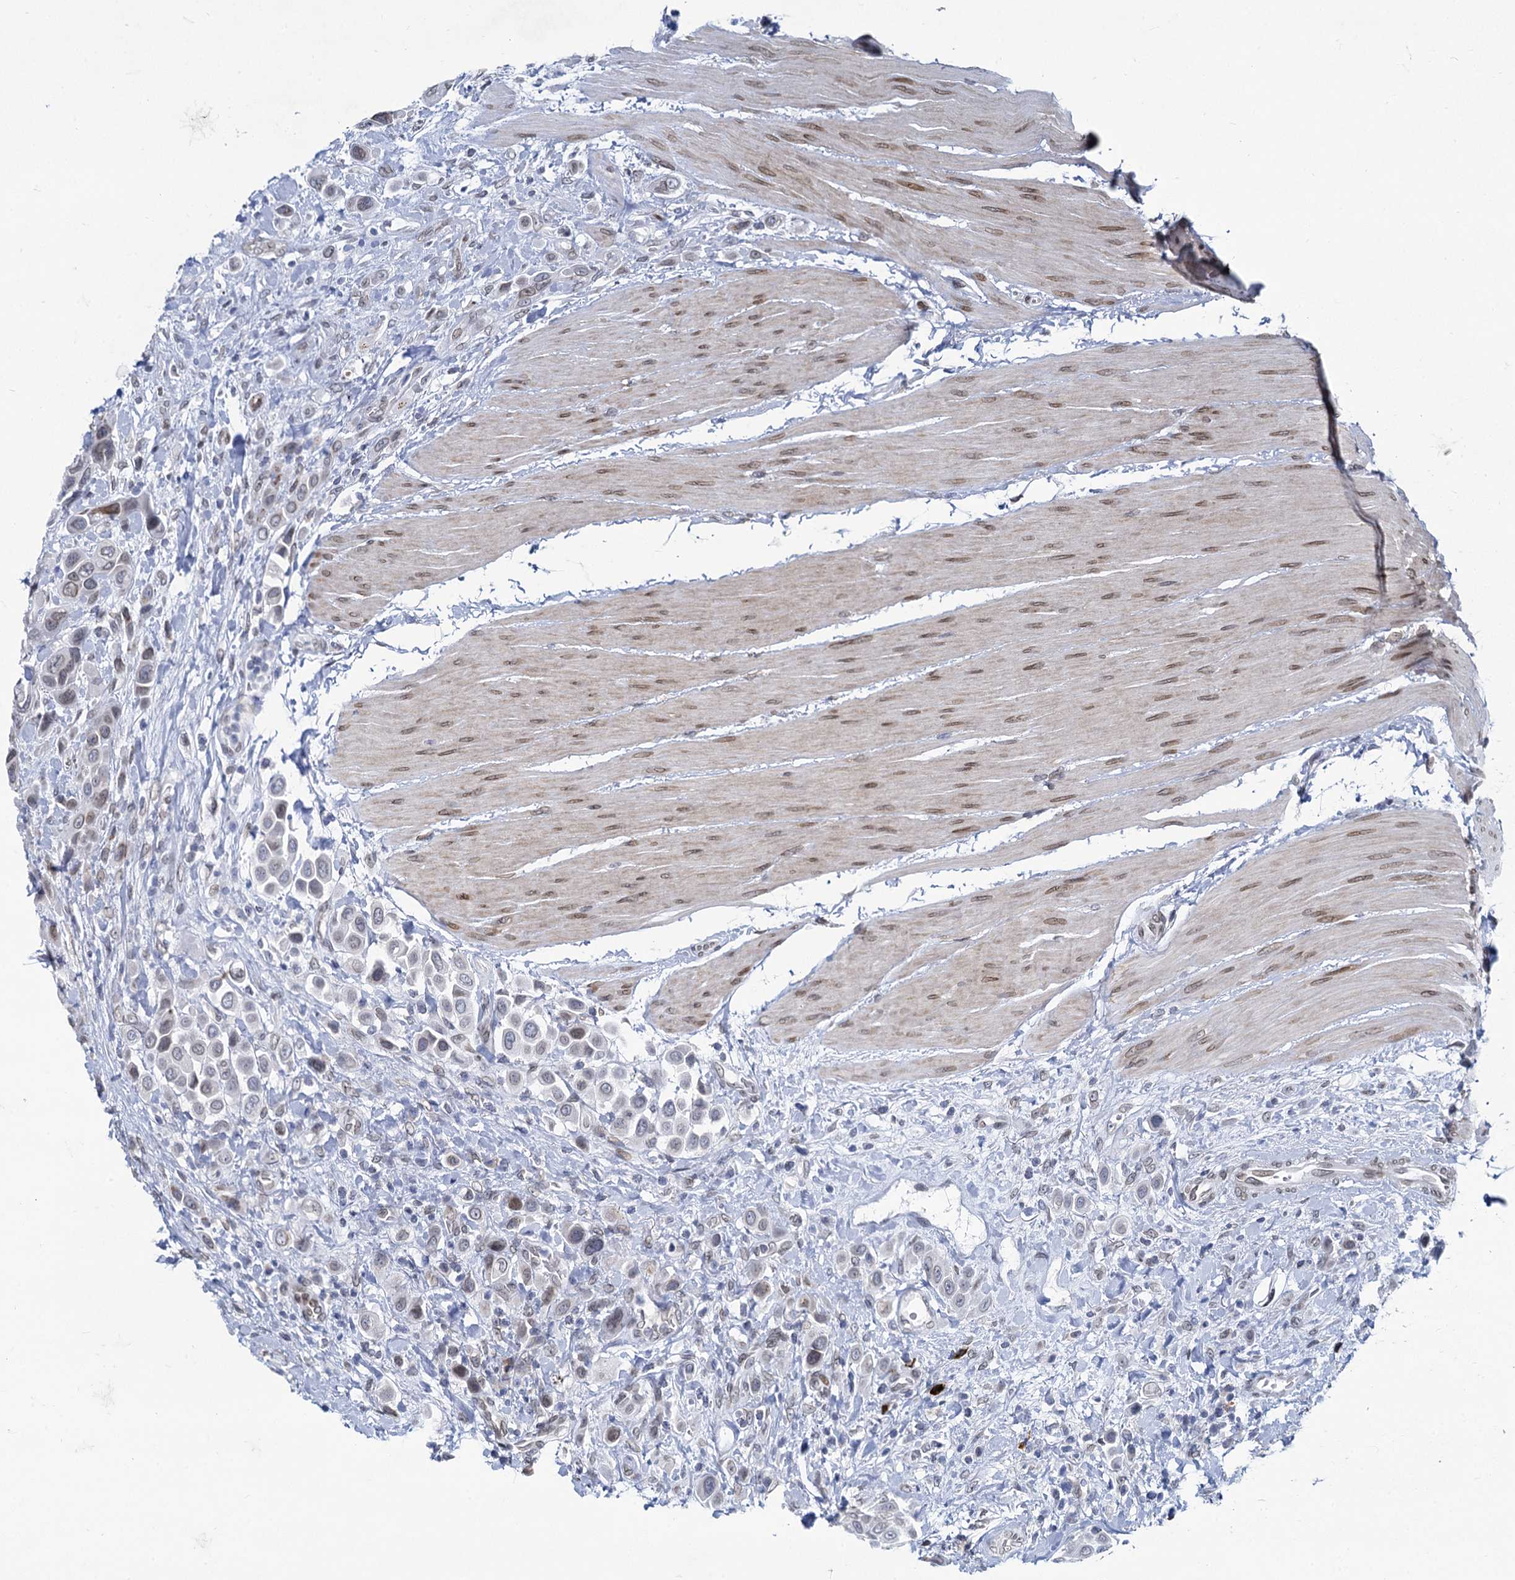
{"staining": {"intensity": "weak", "quantity": "25%-75%", "location": "nuclear"}, "tissue": "urothelial cancer", "cell_type": "Tumor cells", "image_type": "cancer", "snomed": [{"axis": "morphology", "description": "Urothelial carcinoma, High grade"}, {"axis": "topography", "description": "Urinary bladder"}], "caption": "Tumor cells exhibit weak nuclear positivity in about 25%-75% of cells in urothelial carcinoma (high-grade).", "gene": "PRSS35", "patient": {"sex": "male", "age": 50}}